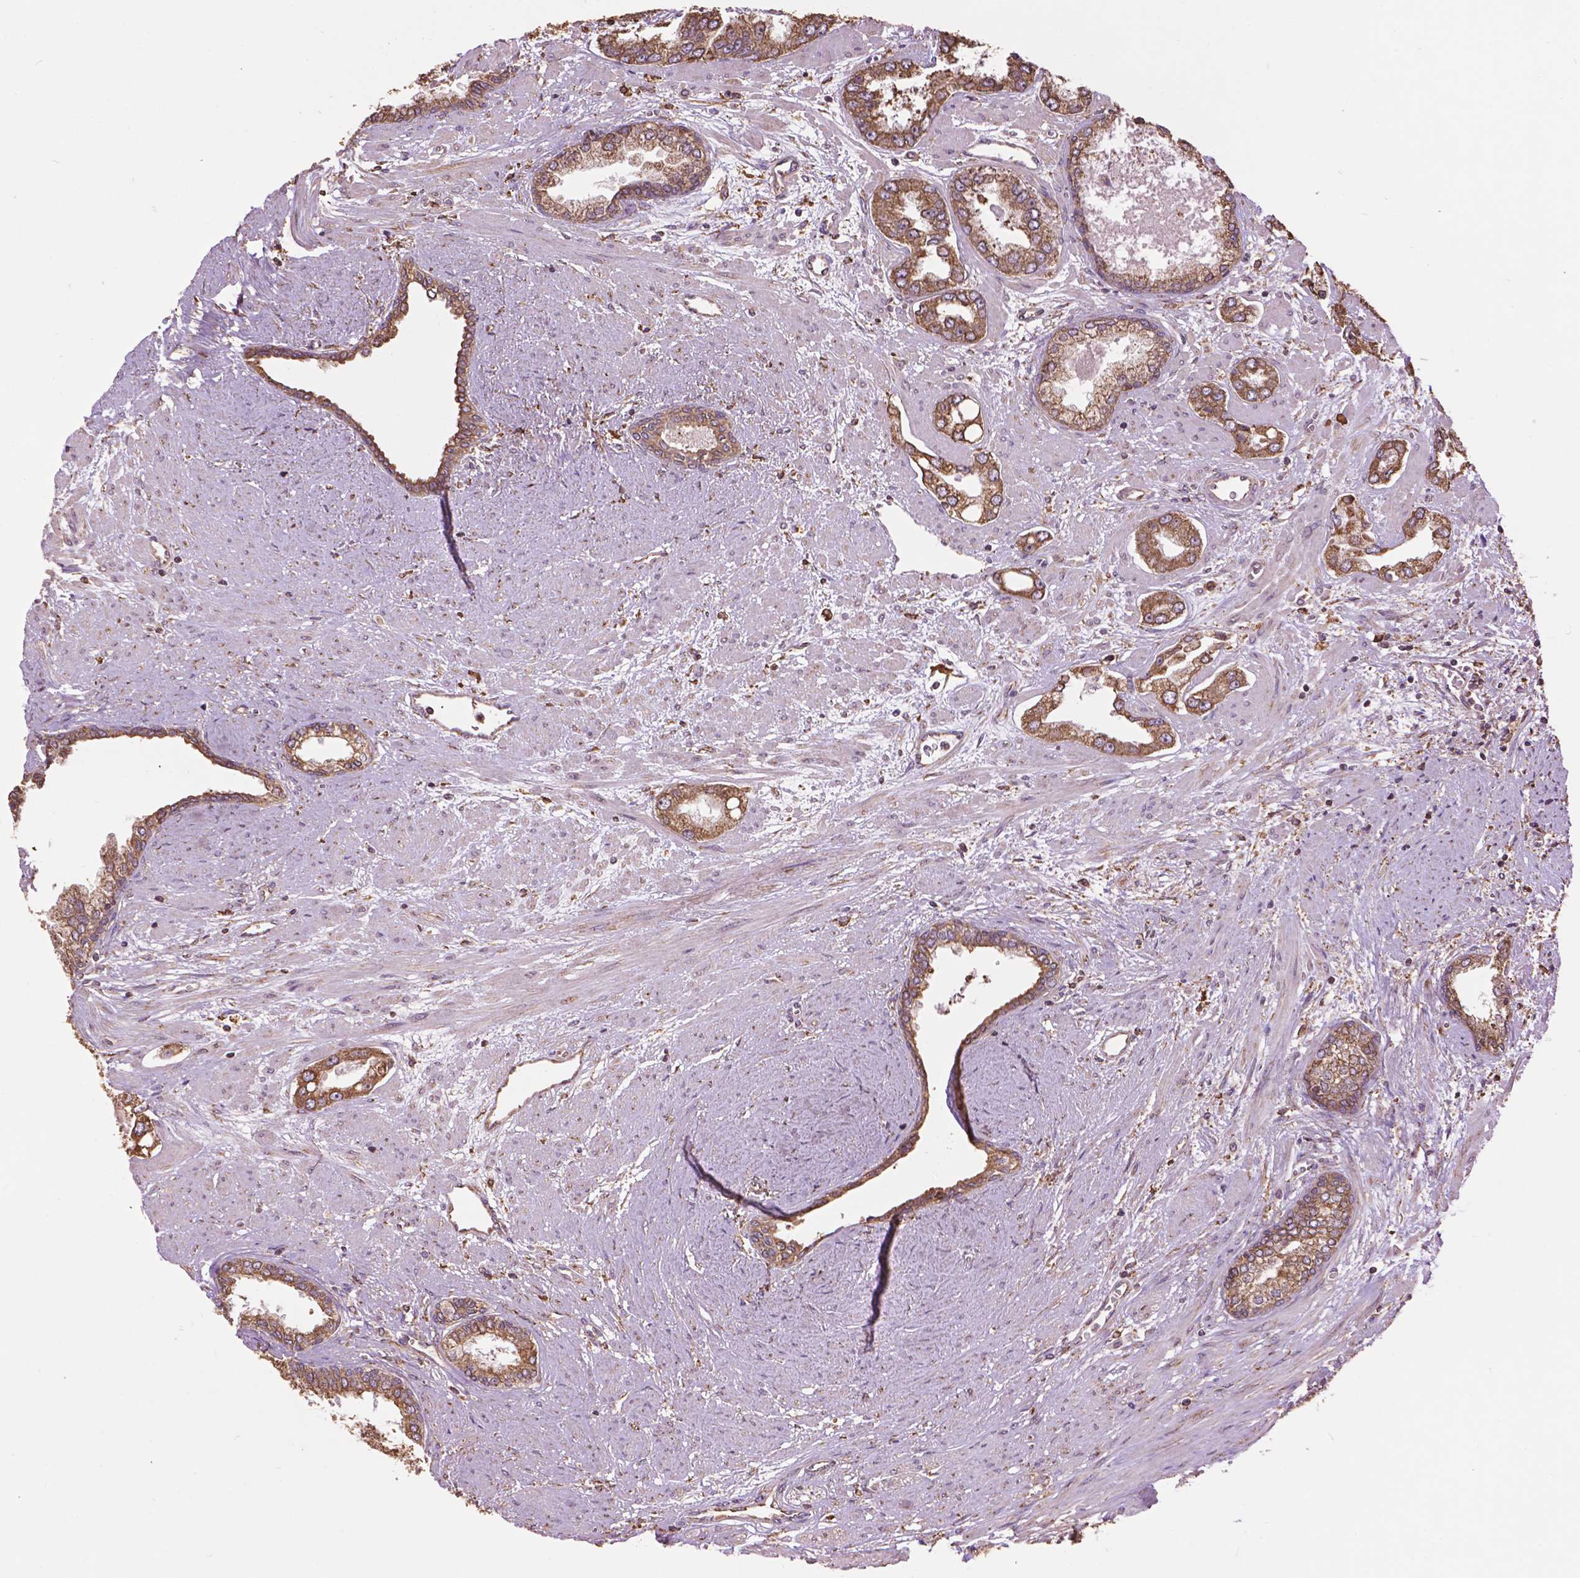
{"staining": {"intensity": "moderate", "quantity": ">75%", "location": "cytoplasmic/membranous"}, "tissue": "prostate cancer", "cell_type": "Tumor cells", "image_type": "cancer", "snomed": [{"axis": "morphology", "description": "Adenocarcinoma, Low grade"}, {"axis": "topography", "description": "Prostate"}], "caption": "Protein expression analysis of human prostate low-grade adenocarcinoma reveals moderate cytoplasmic/membranous expression in approximately >75% of tumor cells.", "gene": "PPP2R5E", "patient": {"sex": "male", "age": 60}}